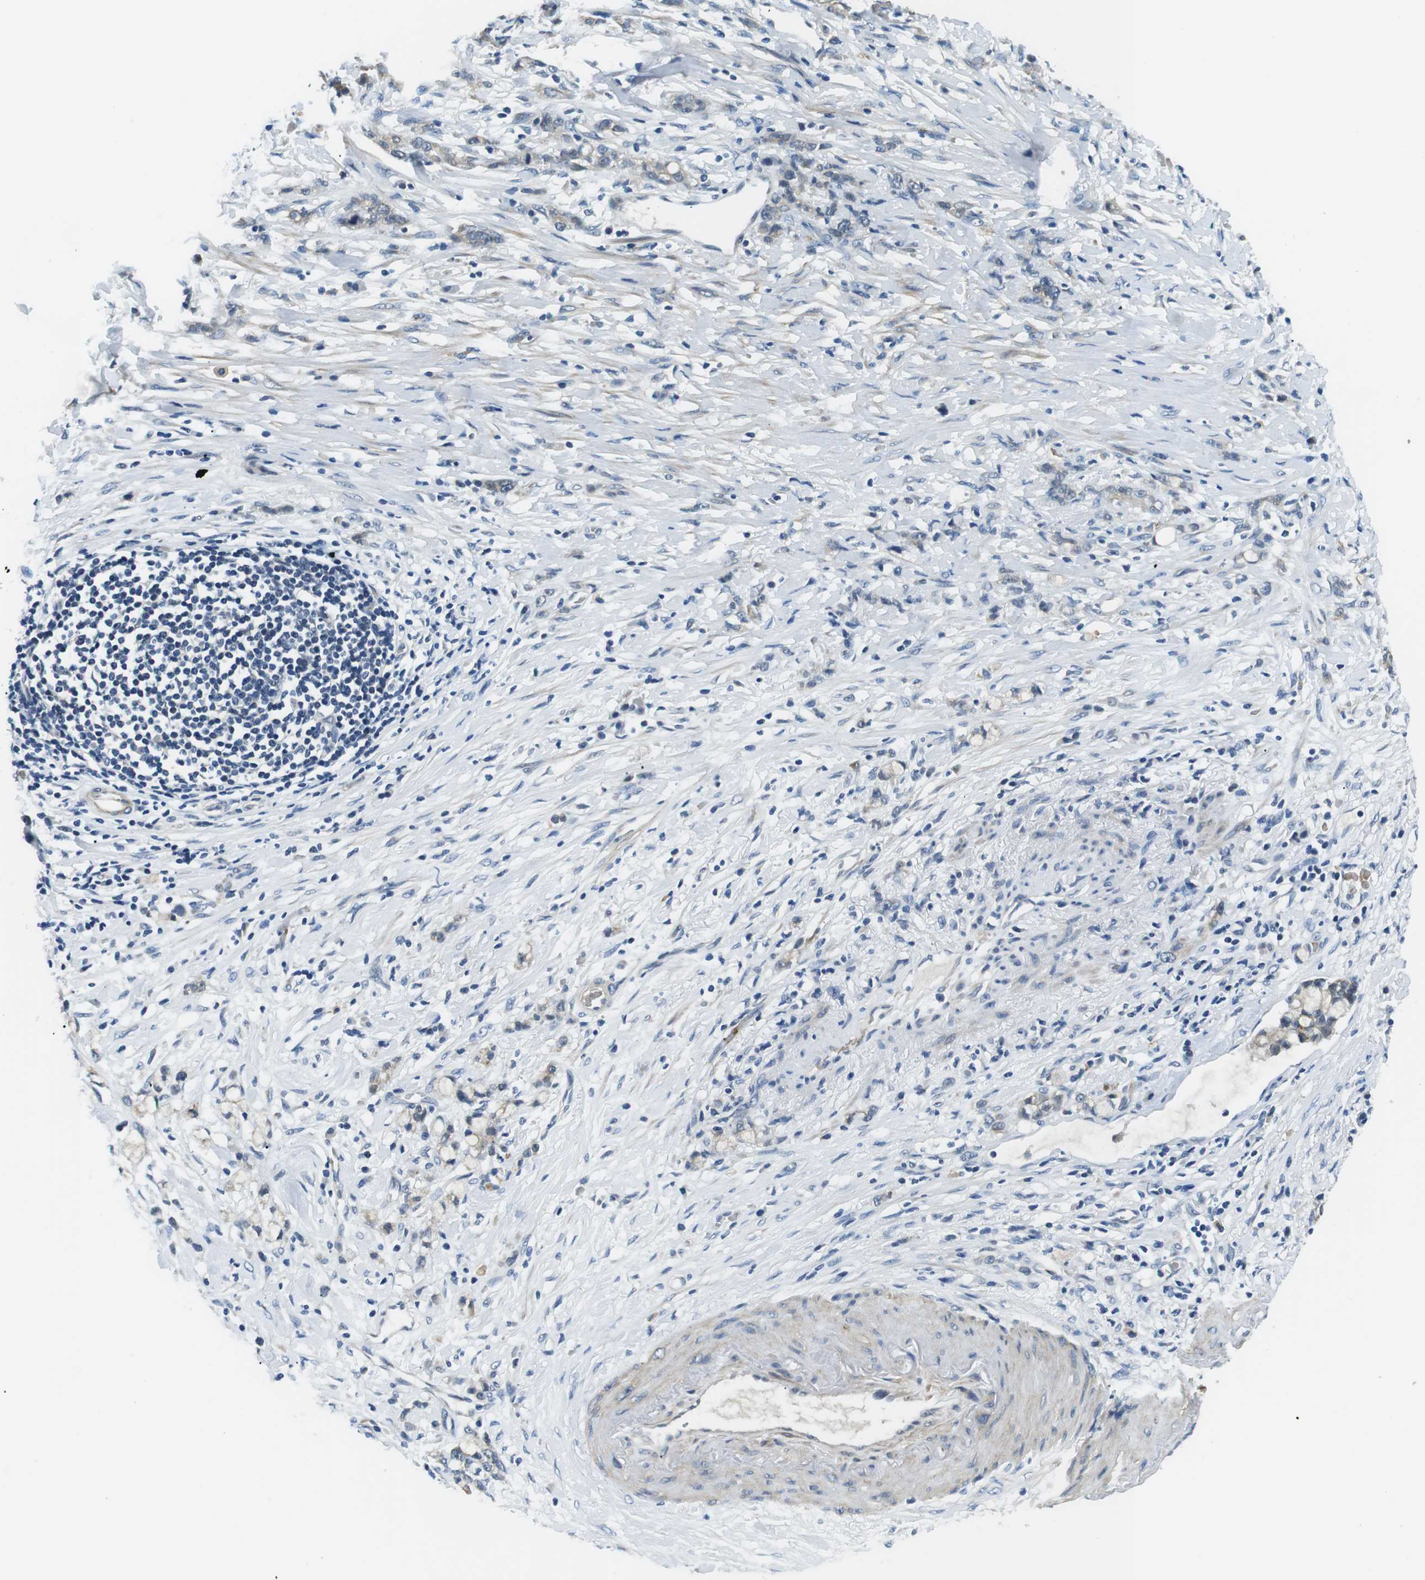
{"staining": {"intensity": "negative", "quantity": "none", "location": "none"}, "tissue": "stomach cancer", "cell_type": "Tumor cells", "image_type": "cancer", "snomed": [{"axis": "morphology", "description": "Adenocarcinoma, NOS"}, {"axis": "topography", "description": "Stomach, lower"}], "caption": "Micrograph shows no protein expression in tumor cells of adenocarcinoma (stomach) tissue.", "gene": "WSCD1", "patient": {"sex": "male", "age": 88}}